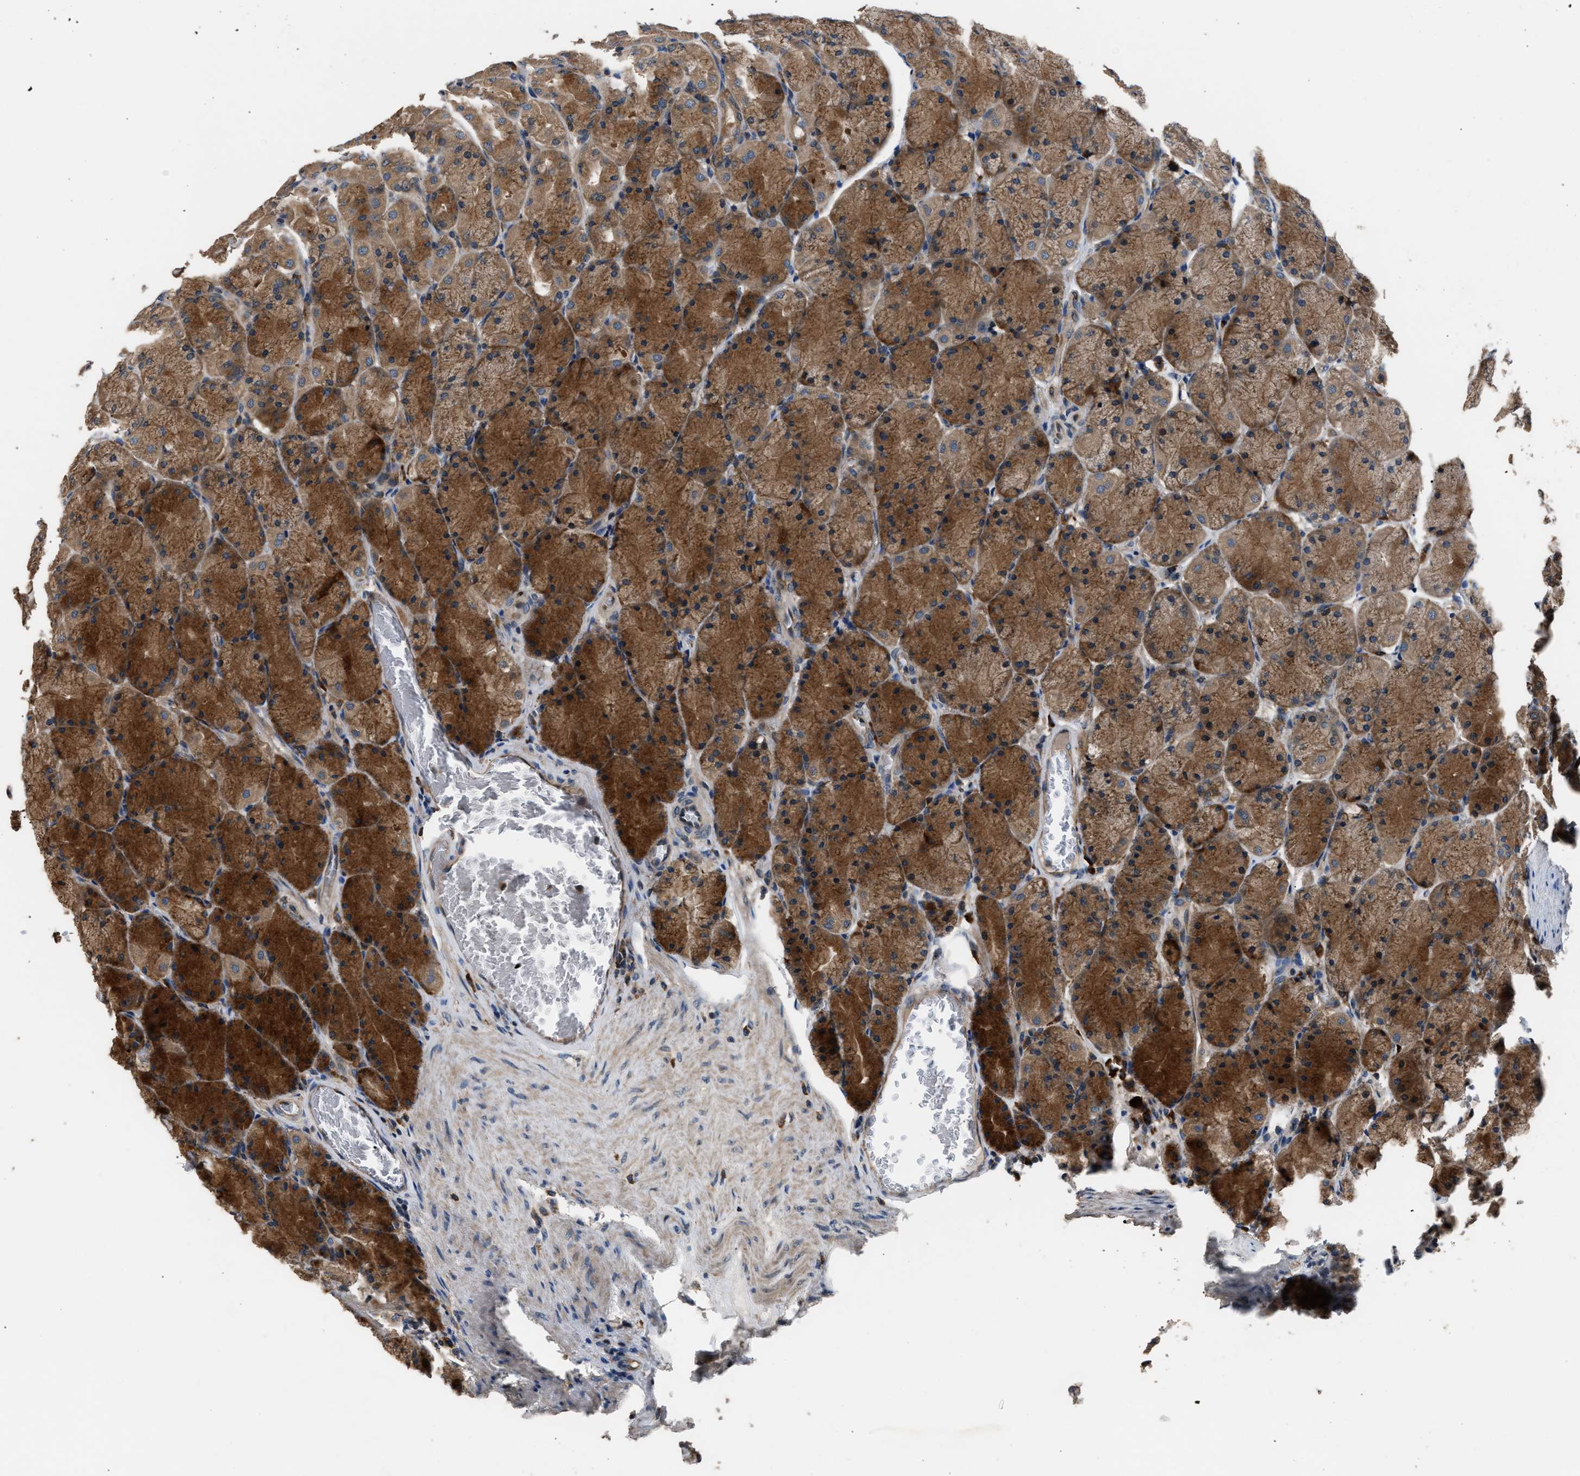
{"staining": {"intensity": "strong", "quantity": ">75%", "location": "cytoplasmic/membranous"}, "tissue": "stomach", "cell_type": "Glandular cells", "image_type": "normal", "snomed": [{"axis": "morphology", "description": "Normal tissue, NOS"}, {"axis": "topography", "description": "Stomach, upper"}], "caption": "Strong cytoplasmic/membranous expression for a protein is present in approximately >75% of glandular cells of unremarkable stomach using immunohistochemistry (IHC).", "gene": "IMPDH2", "patient": {"sex": "female", "age": 56}}